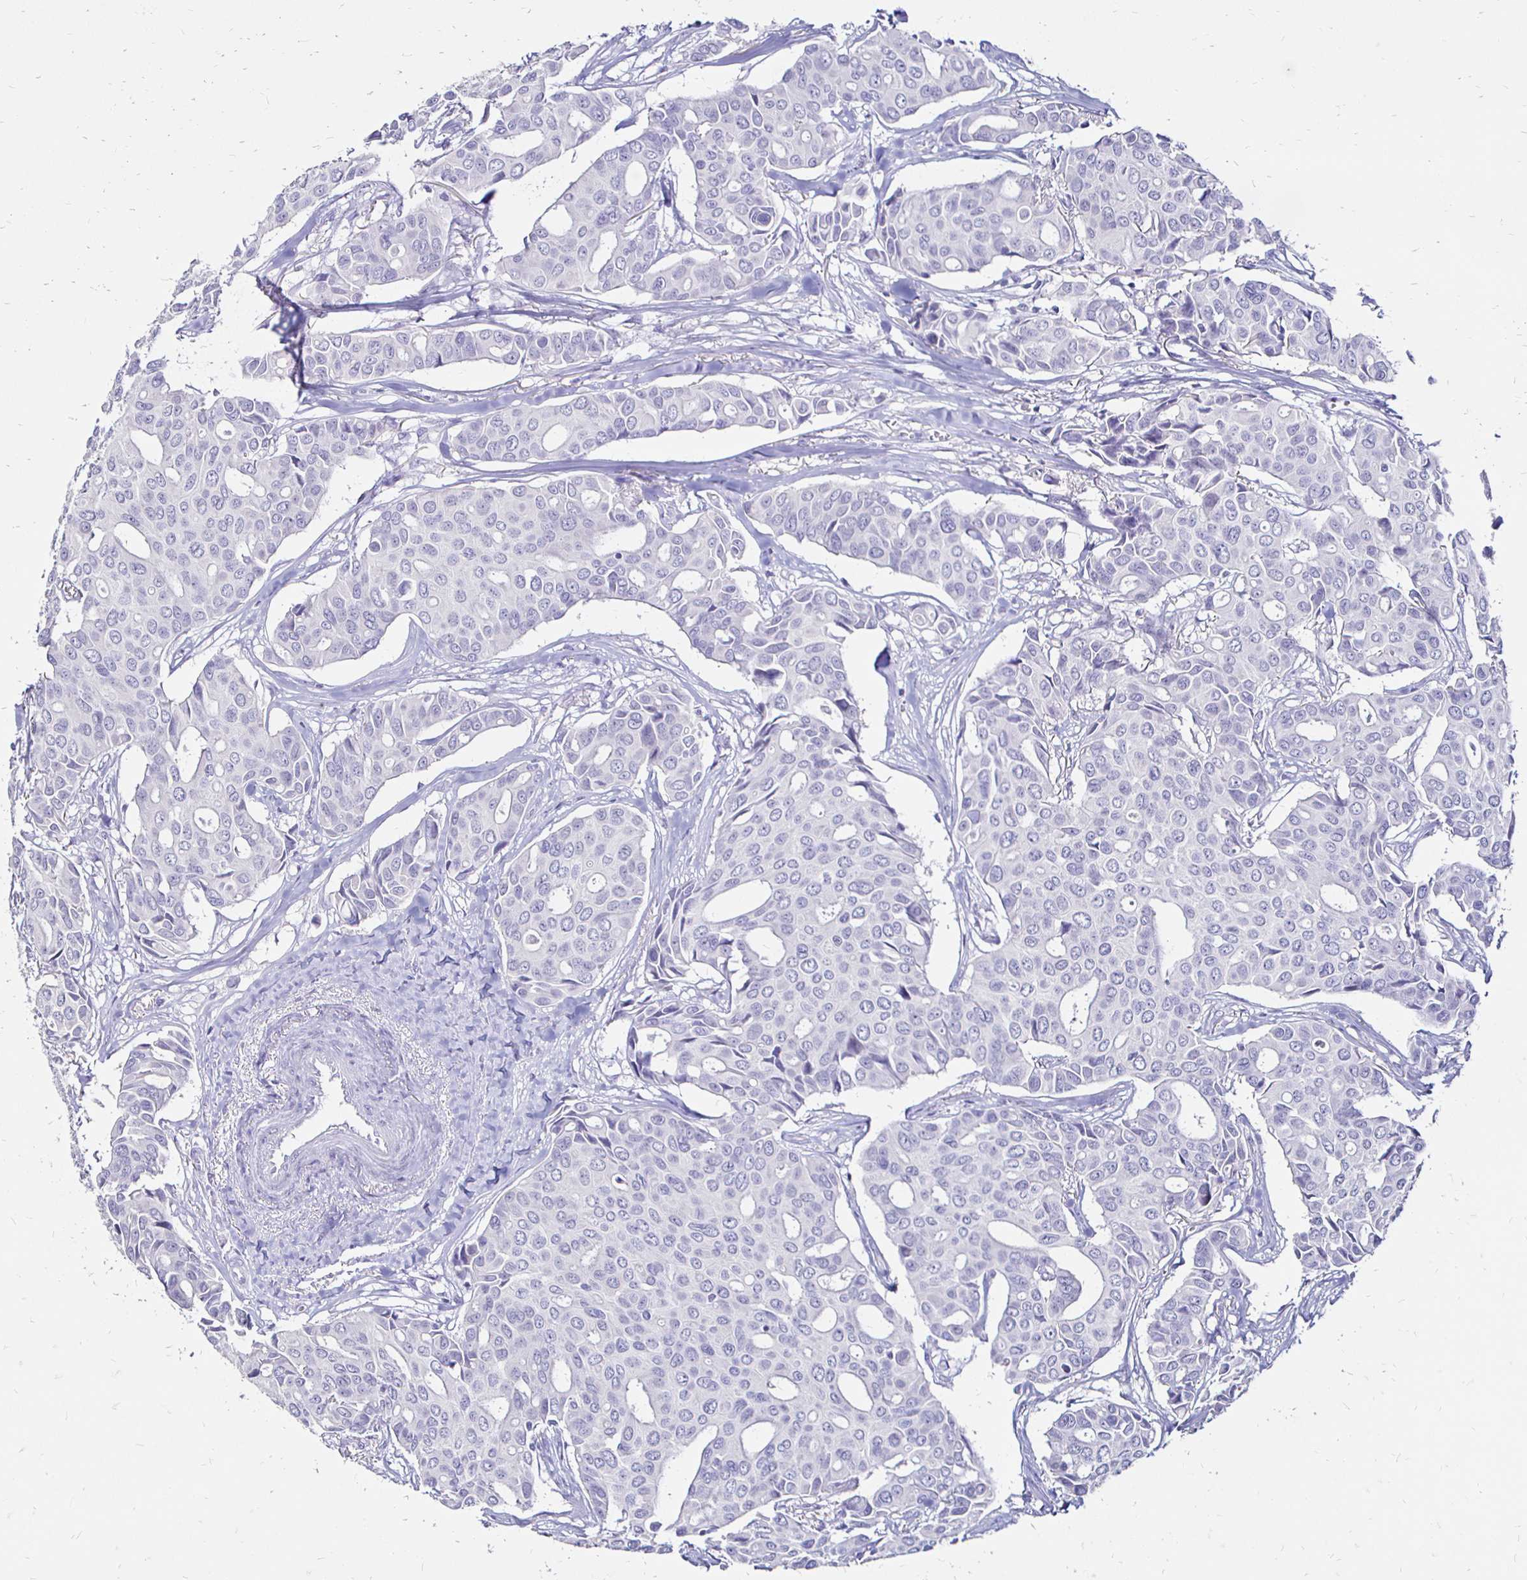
{"staining": {"intensity": "negative", "quantity": "none", "location": "none"}, "tissue": "breast cancer", "cell_type": "Tumor cells", "image_type": "cancer", "snomed": [{"axis": "morphology", "description": "Duct carcinoma"}, {"axis": "topography", "description": "Breast"}], "caption": "Protein analysis of breast intraductal carcinoma demonstrates no significant positivity in tumor cells. (Brightfield microscopy of DAB (3,3'-diaminobenzidine) immunohistochemistry at high magnification).", "gene": "IRGC", "patient": {"sex": "female", "age": 54}}